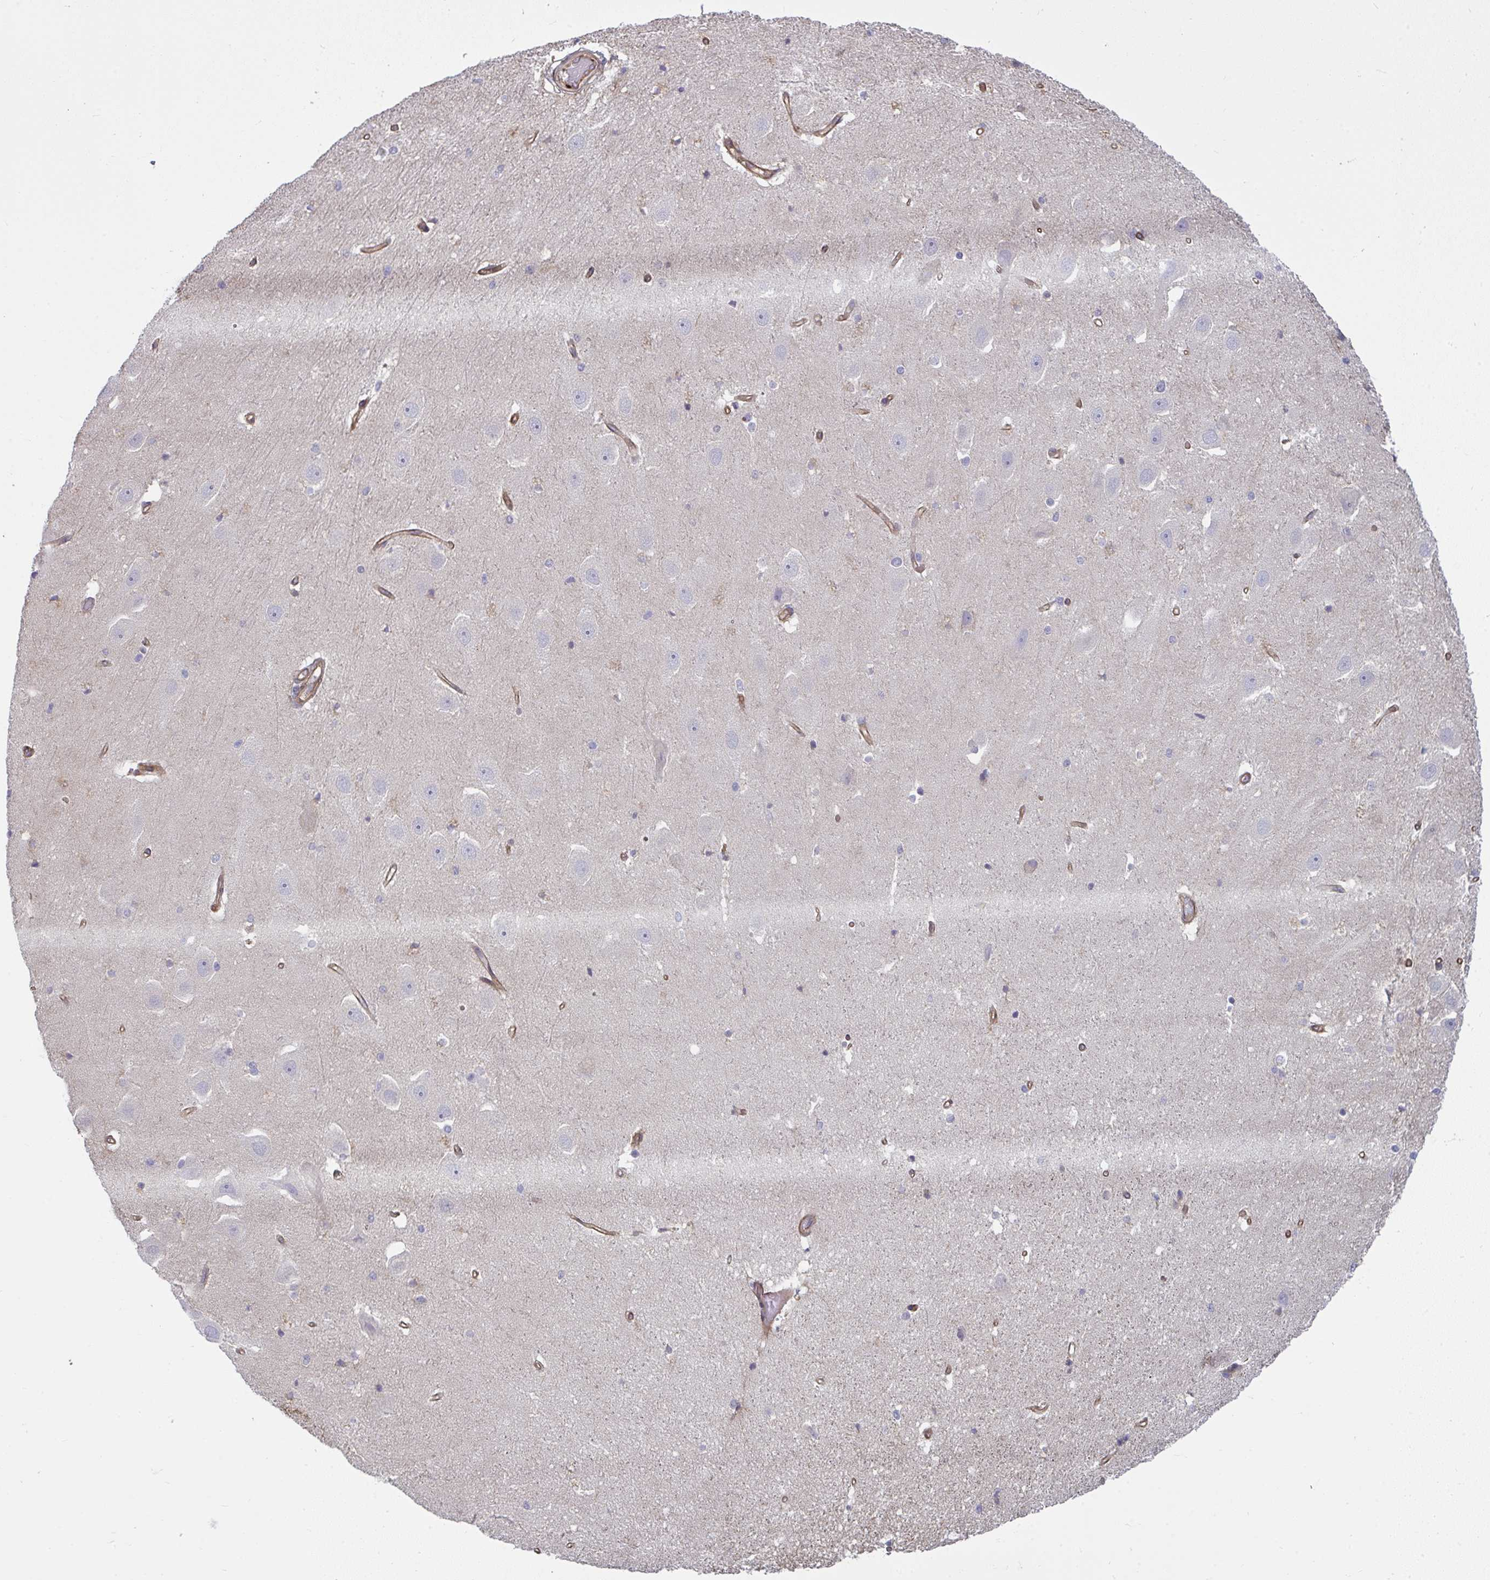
{"staining": {"intensity": "weak", "quantity": "<25%", "location": "cytoplasmic/membranous"}, "tissue": "hippocampus", "cell_type": "Glial cells", "image_type": "normal", "snomed": [{"axis": "morphology", "description": "Normal tissue, NOS"}, {"axis": "topography", "description": "Hippocampus"}], "caption": "Glial cells are negative for brown protein staining in unremarkable hippocampus.", "gene": "IFIT3", "patient": {"sex": "male", "age": 63}}